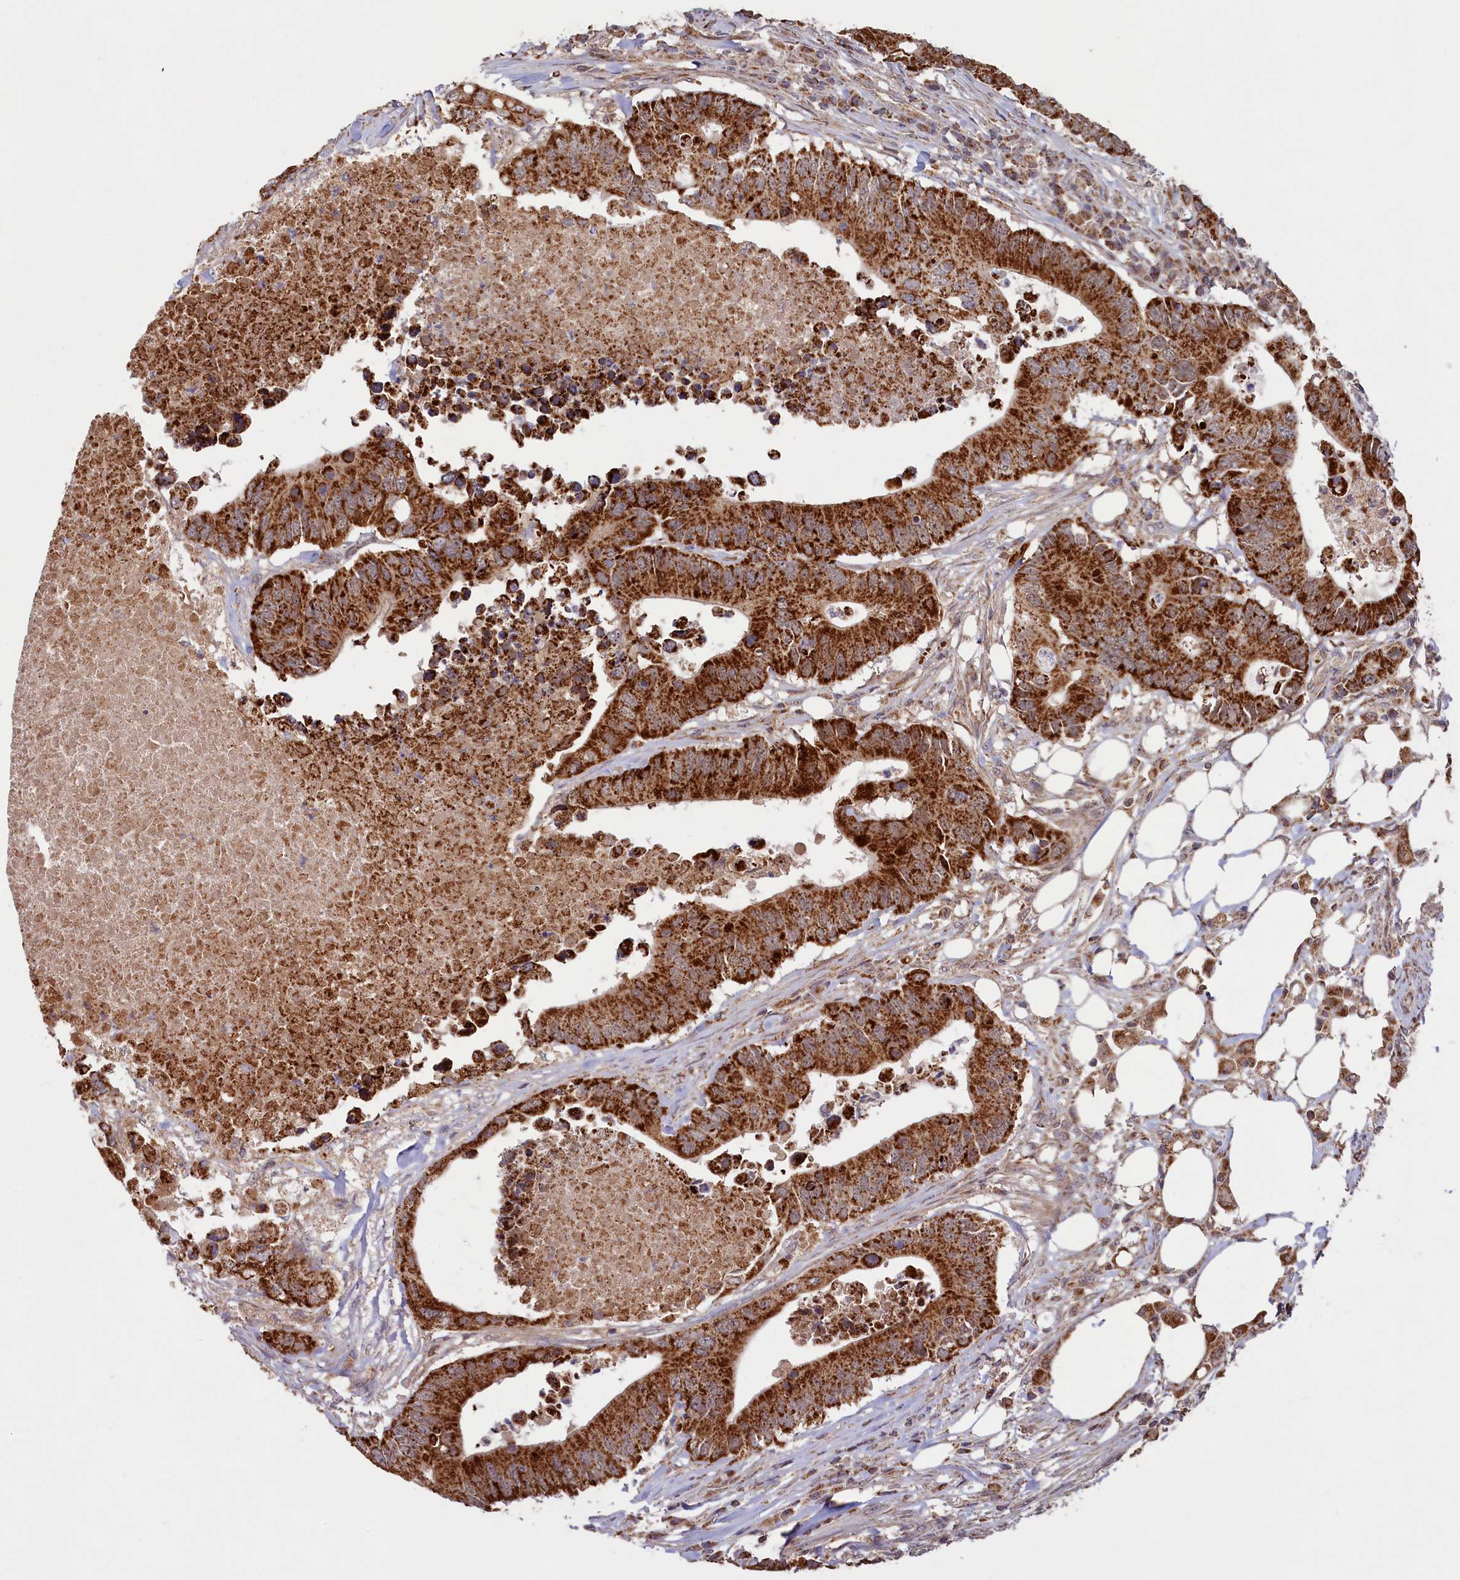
{"staining": {"intensity": "strong", "quantity": ">75%", "location": "cytoplasmic/membranous"}, "tissue": "colorectal cancer", "cell_type": "Tumor cells", "image_type": "cancer", "snomed": [{"axis": "morphology", "description": "Adenocarcinoma, NOS"}, {"axis": "topography", "description": "Colon"}], "caption": "Immunohistochemical staining of human colorectal cancer (adenocarcinoma) exhibits high levels of strong cytoplasmic/membranous expression in approximately >75% of tumor cells.", "gene": "DUS3L", "patient": {"sex": "male", "age": 71}}